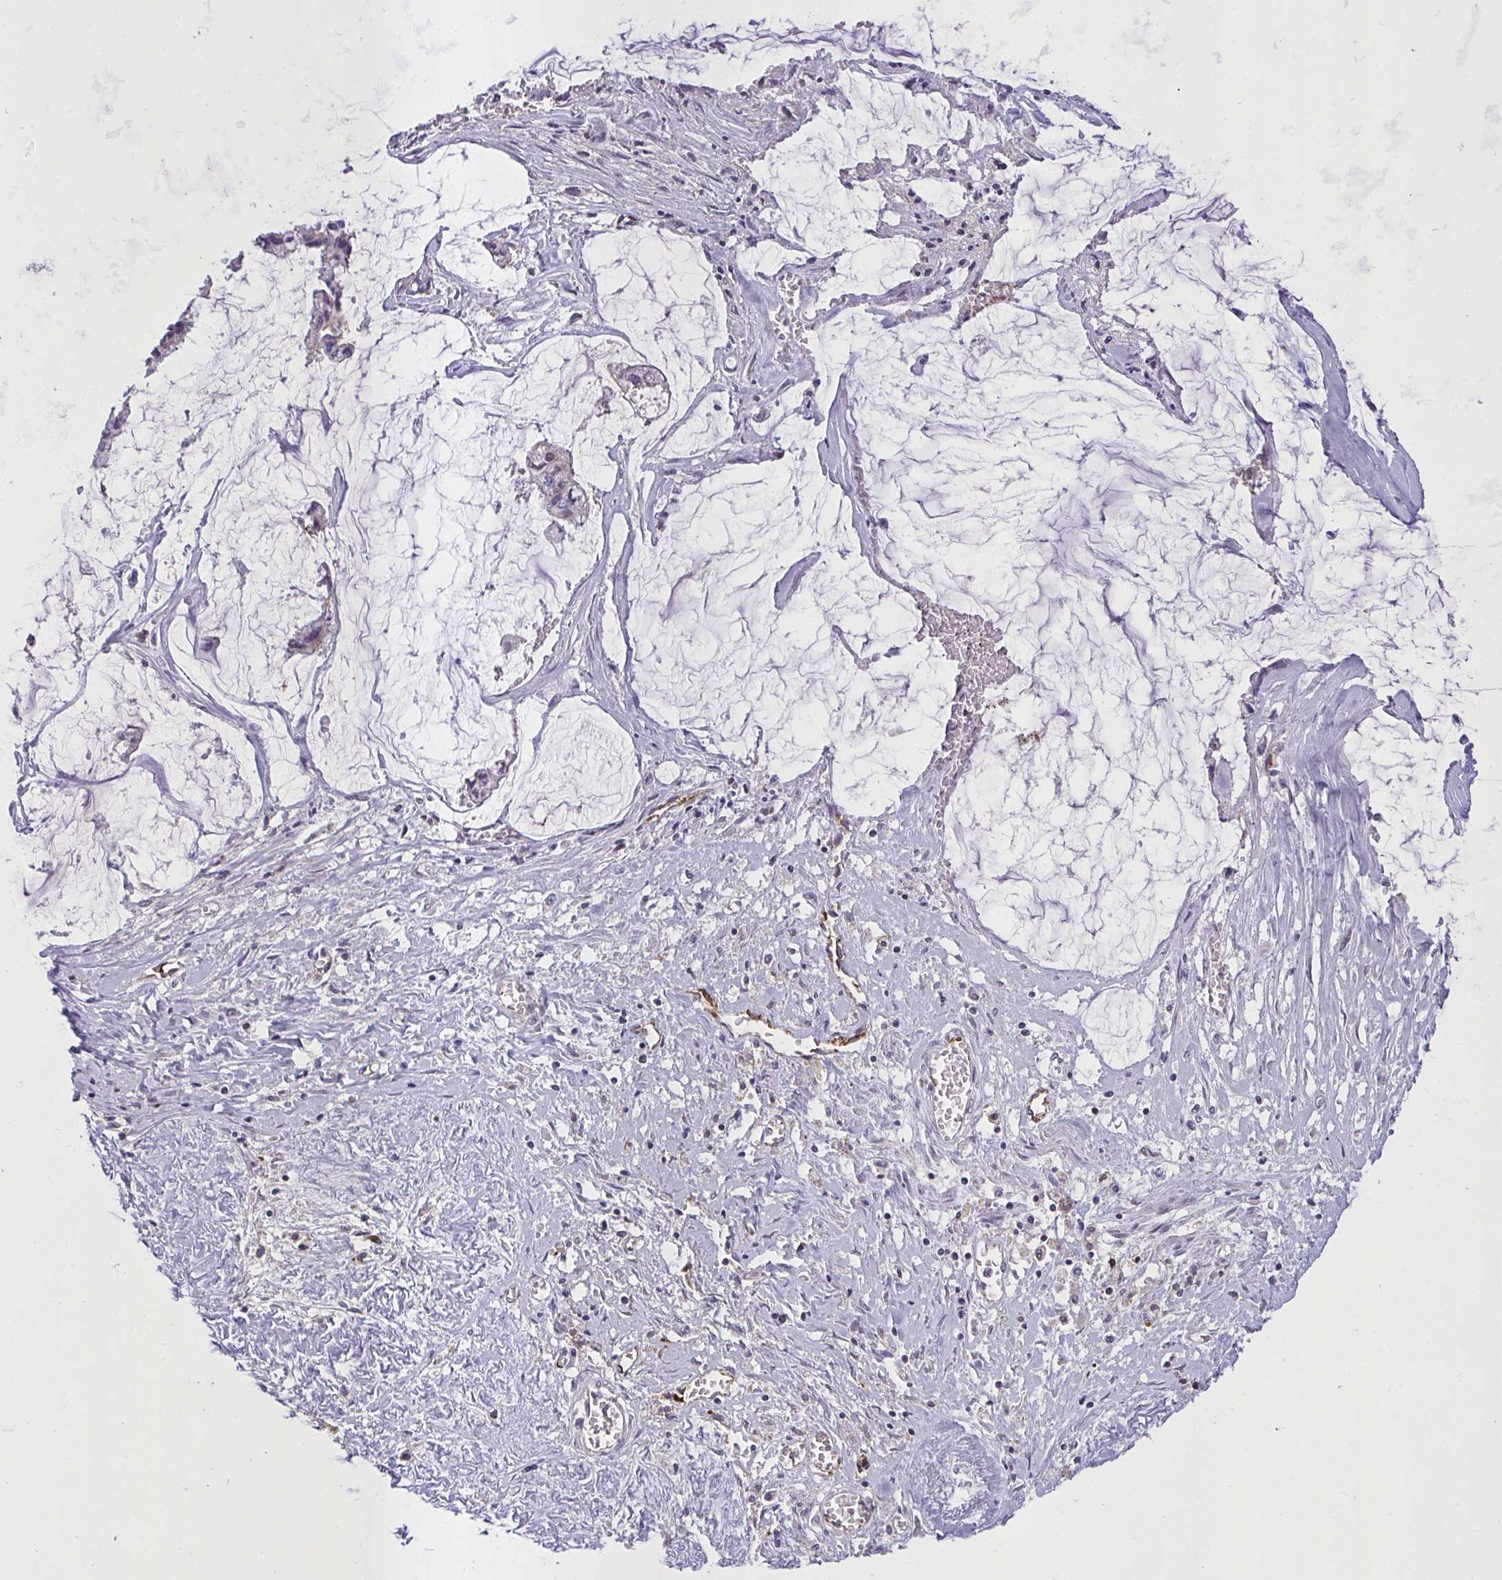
{"staining": {"intensity": "negative", "quantity": "none", "location": "none"}, "tissue": "ovarian cancer", "cell_type": "Tumor cells", "image_type": "cancer", "snomed": [{"axis": "morphology", "description": "Cystadenocarcinoma, mucinous, NOS"}, {"axis": "topography", "description": "Ovary"}], "caption": "Tumor cells are negative for brown protein staining in ovarian mucinous cystadenocarcinoma.", "gene": "SEMA6B", "patient": {"sex": "female", "age": 90}}